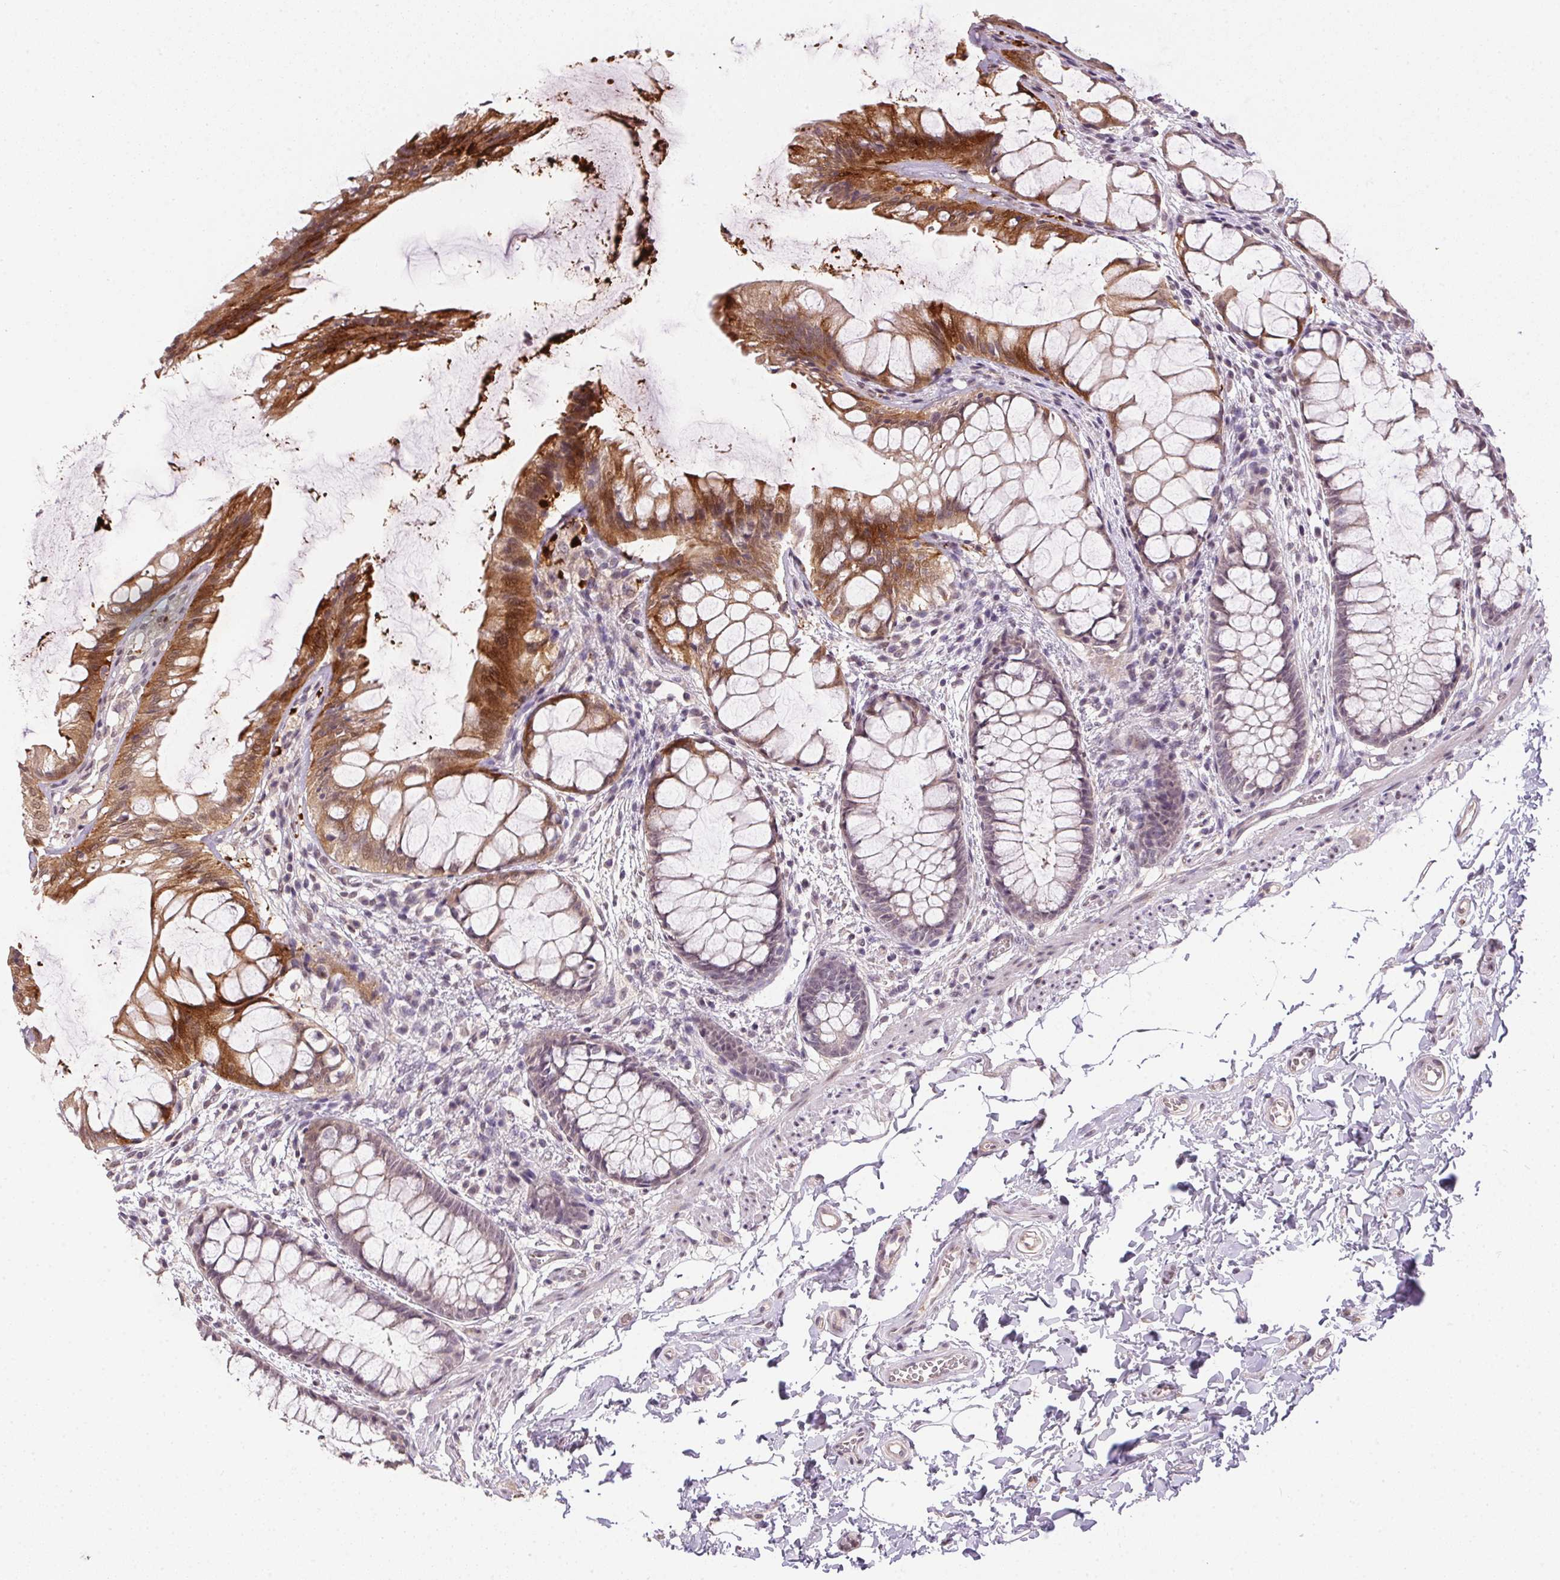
{"staining": {"intensity": "strong", "quantity": "<25%", "location": "cytoplasmic/membranous"}, "tissue": "rectum", "cell_type": "Glandular cells", "image_type": "normal", "snomed": [{"axis": "morphology", "description": "Normal tissue, NOS"}, {"axis": "topography", "description": "Rectum"}], "caption": "Immunohistochemistry (IHC) (DAB) staining of normal human rectum reveals strong cytoplasmic/membranous protein expression in about <25% of glandular cells. (DAB (3,3'-diaminobenzidine) IHC with brightfield microscopy, high magnification).", "gene": "PPP4R4", "patient": {"sex": "female", "age": 62}}